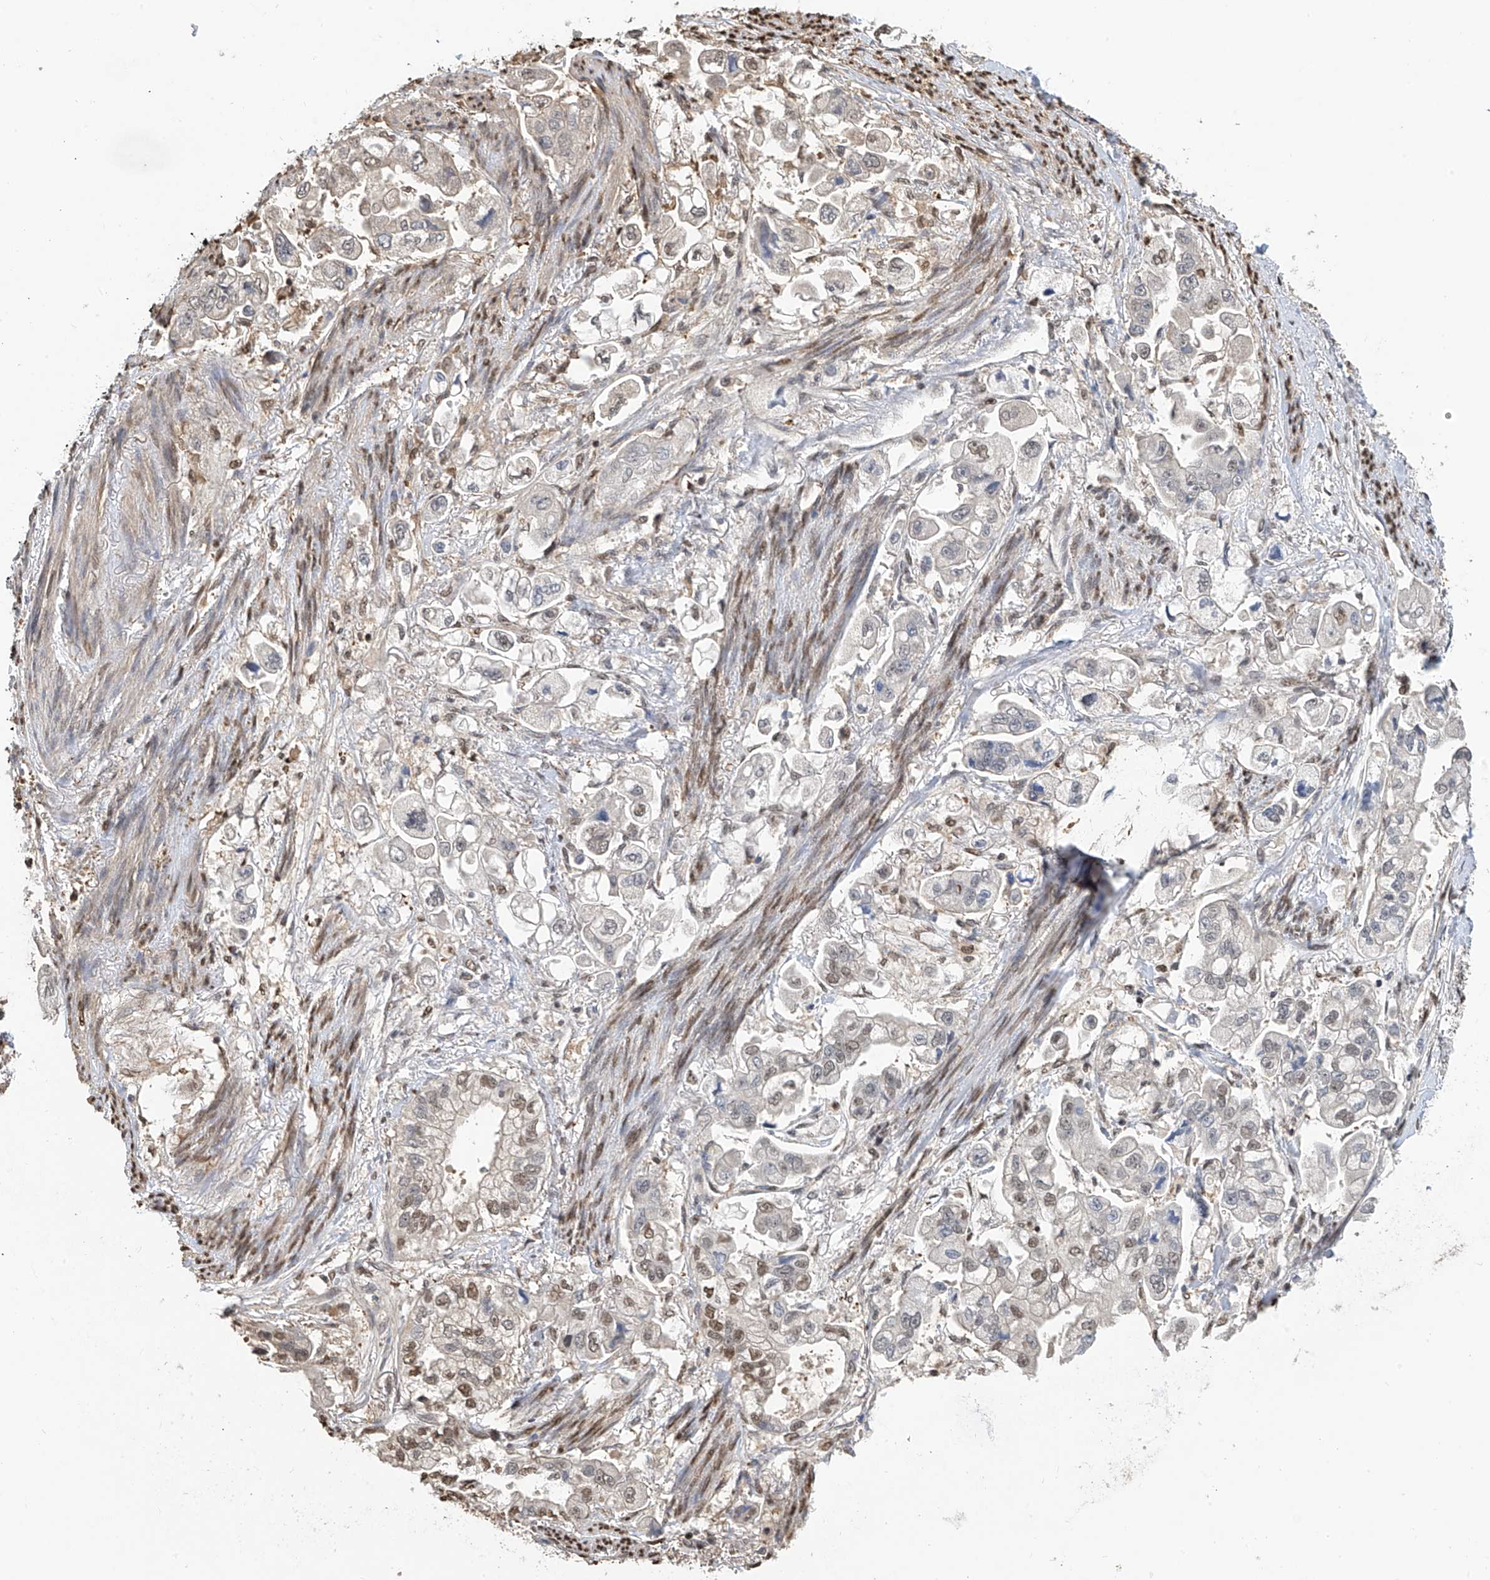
{"staining": {"intensity": "moderate", "quantity": "<25%", "location": "nuclear"}, "tissue": "stomach cancer", "cell_type": "Tumor cells", "image_type": "cancer", "snomed": [{"axis": "morphology", "description": "Adenocarcinoma, NOS"}, {"axis": "topography", "description": "Stomach"}], "caption": "The immunohistochemical stain shows moderate nuclear expression in tumor cells of stomach cancer tissue.", "gene": "PMM1", "patient": {"sex": "male", "age": 62}}